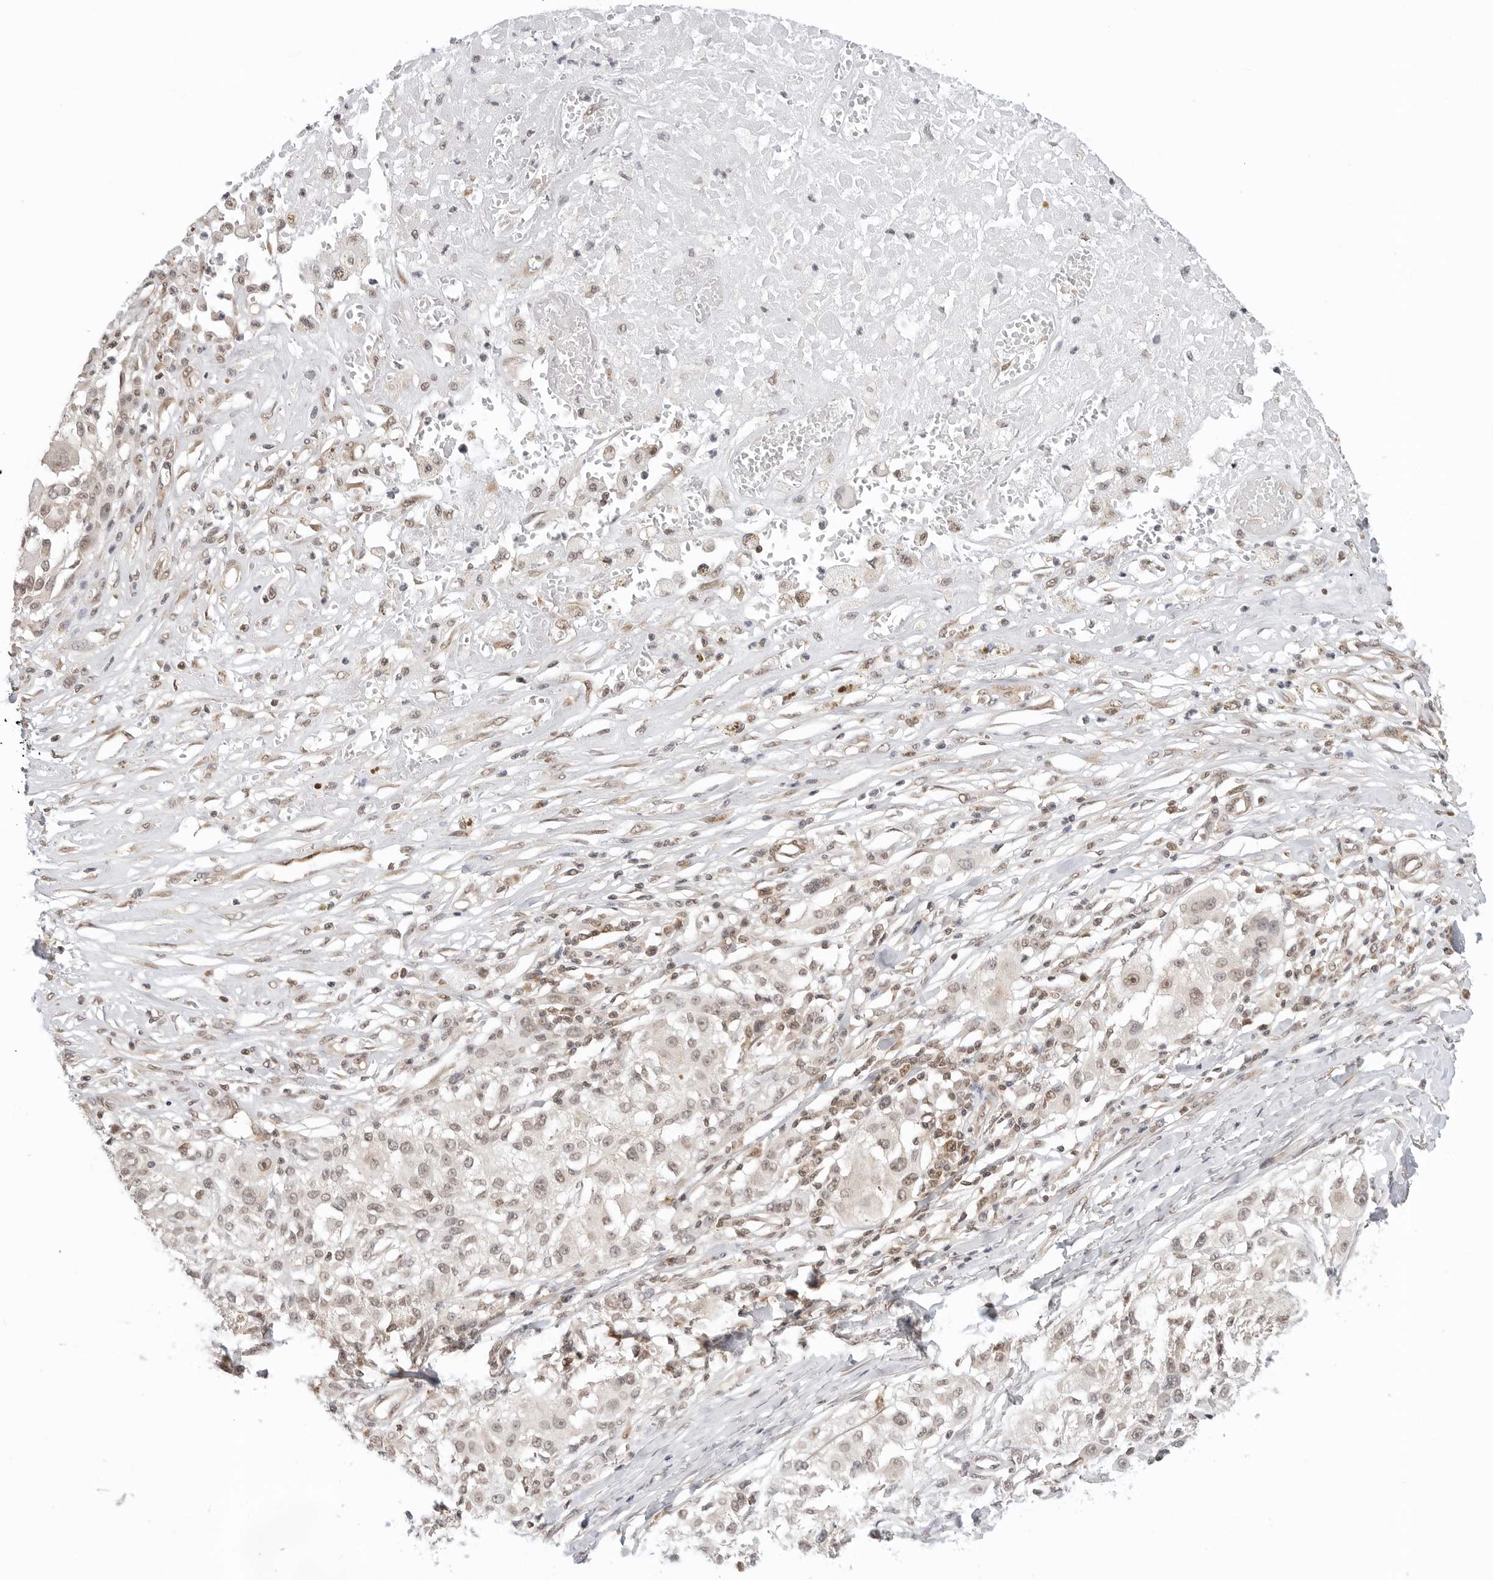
{"staining": {"intensity": "weak", "quantity": ">75%", "location": "nuclear"}, "tissue": "melanoma", "cell_type": "Tumor cells", "image_type": "cancer", "snomed": [{"axis": "morphology", "description": "Necrosis, NOS"}, {"axis": "morphology", "description": "Malignant melanoma, NOS"}, {"axis": "topography", "description": "Skin"}], "caption": "This is a micrograph of immunohistochemistry staining of melanoma, which shows weak staining in the nuclear of tumor cells.", "gene": "METAP1", "patient": {"sex": "female", "age": 87}}